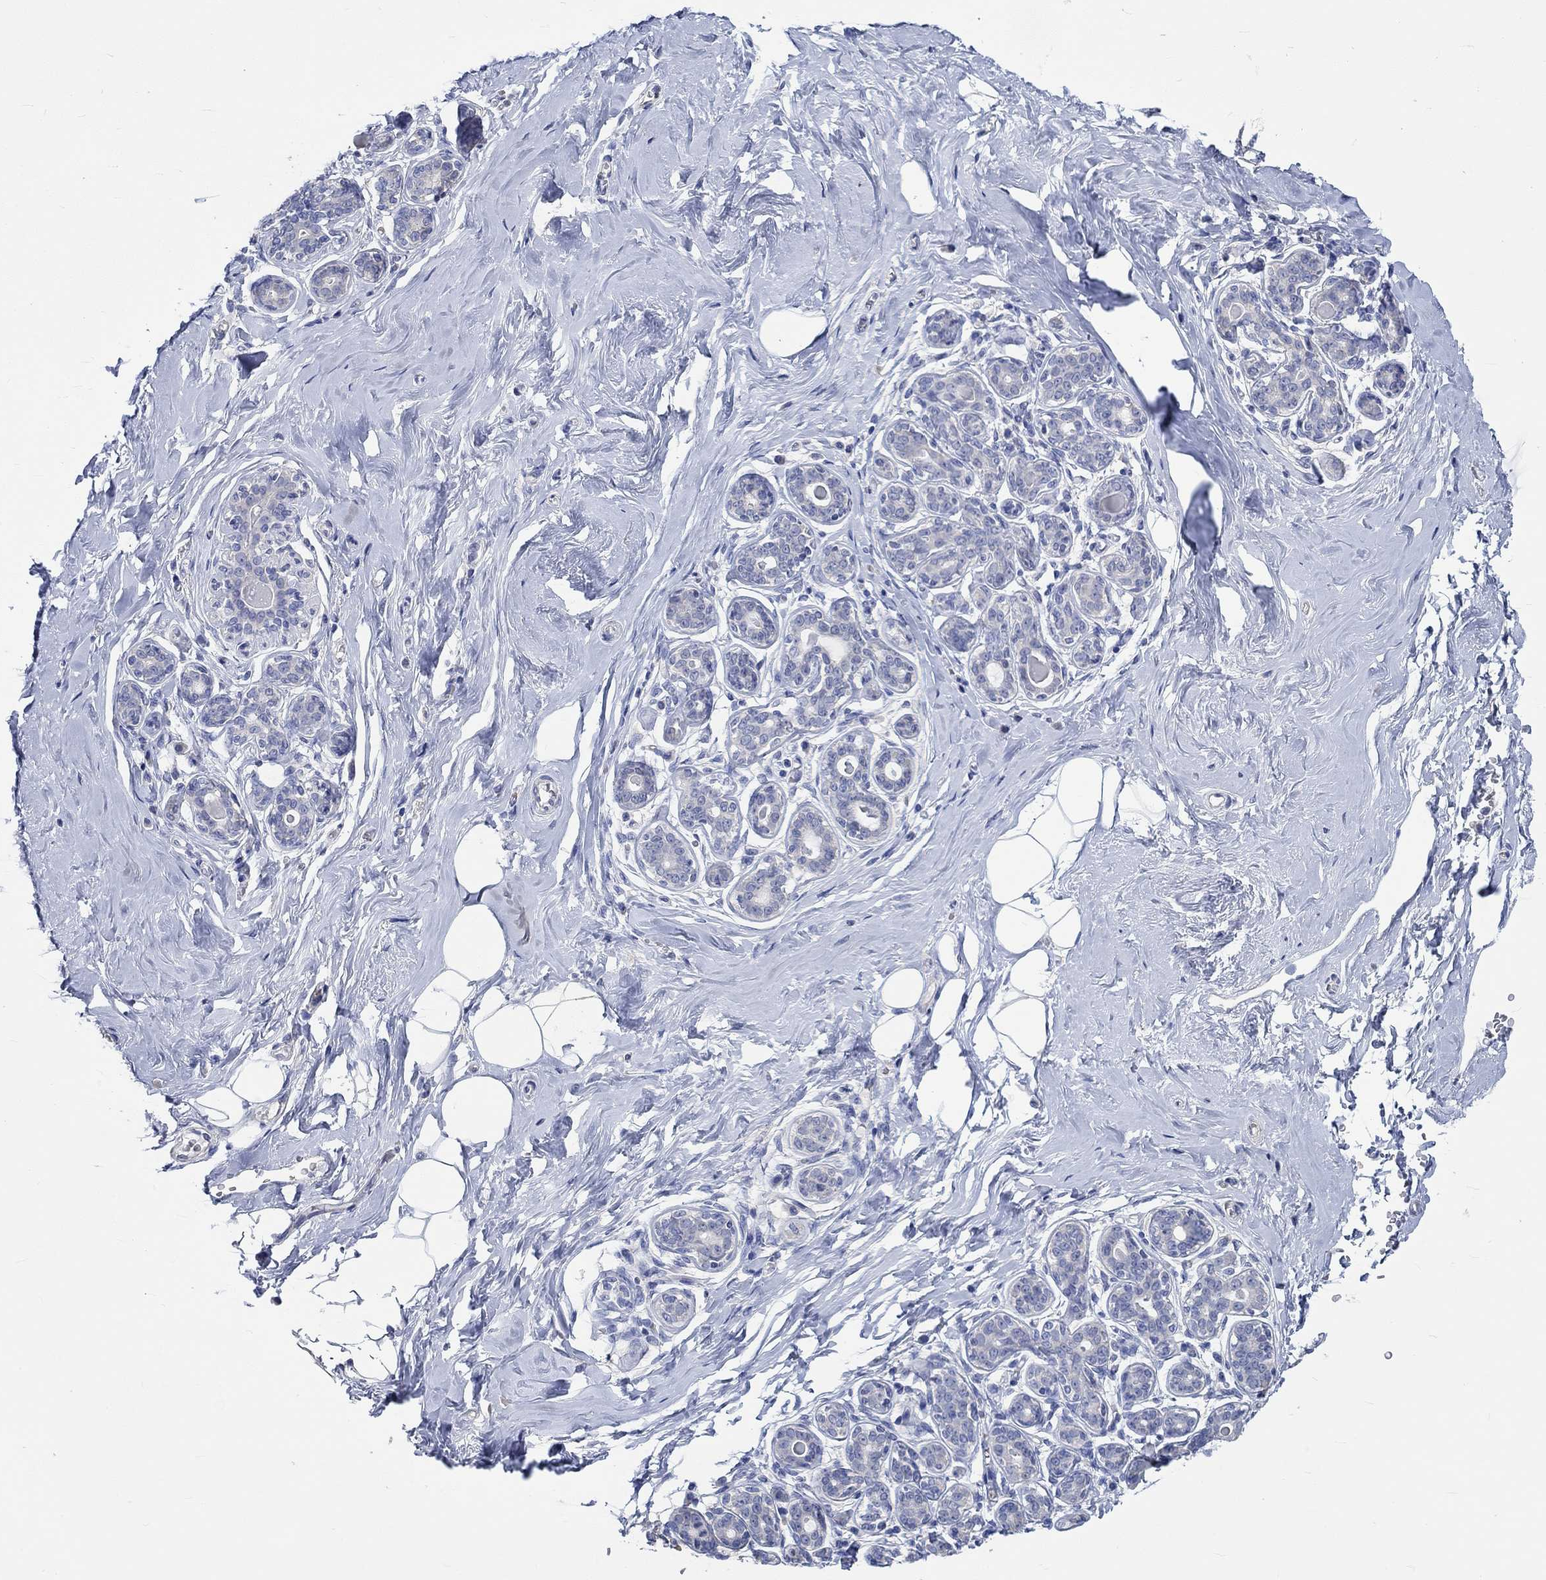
{"staining": {"intensity": "negative", "quantity": "none", "location": "none"}, "tissue": "breast", "cell_type": "Adipocytes", "image_type": "normal", "snomed": [{"axis": "morphology", "description": "Normal tissue, NOS"}, {"axis": "topography", "description": "Skin"}, {"axis": "topography", "description": "Breast"}], "caption": "Immunohistochemistry (IHC) histopathology image of normal human breast stained for a protein (brown), which demonstrates no expression in adipocytes.", "gene": "KCNA1", "patient": {"sex": "female", "age": 43}}